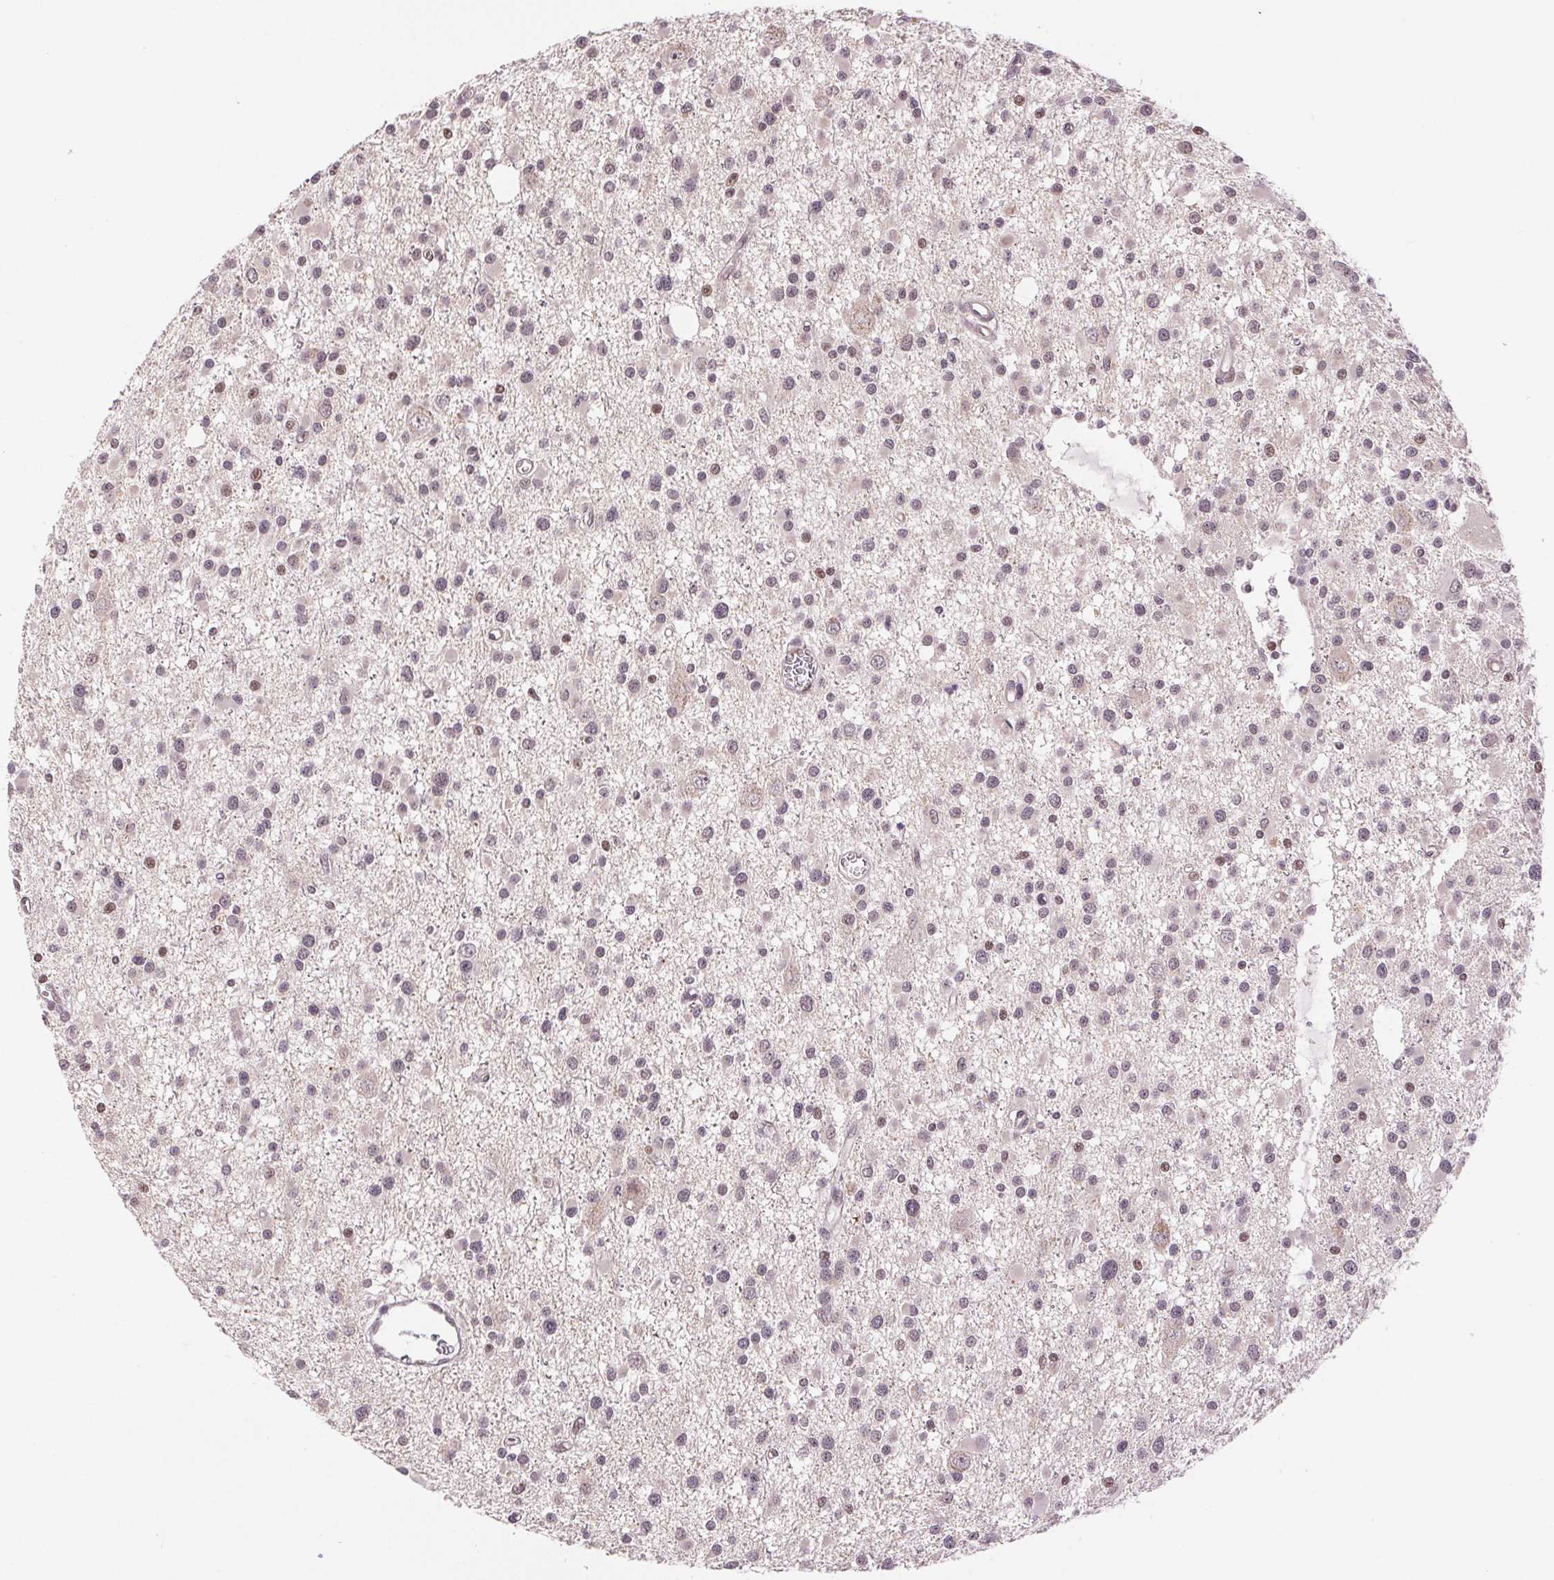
{"staining": {"intensity": "weak", "quantity": "25%-75%", "location": "nuclear"}, "tissue": "glioma", "cell_type": "Tumor cells", "image_type": "cancer", "snomed": [{"axis": "morphology", "description": "Glioma, malignant, High grade"}, {"axis": "topography", "description": "Brain"}], "caption": "Glioma stained for a protein shows weak nuclear positivity in tumor cells.", "gene": "GRHL3", "patient": {"sex": "male", "age": 54}}